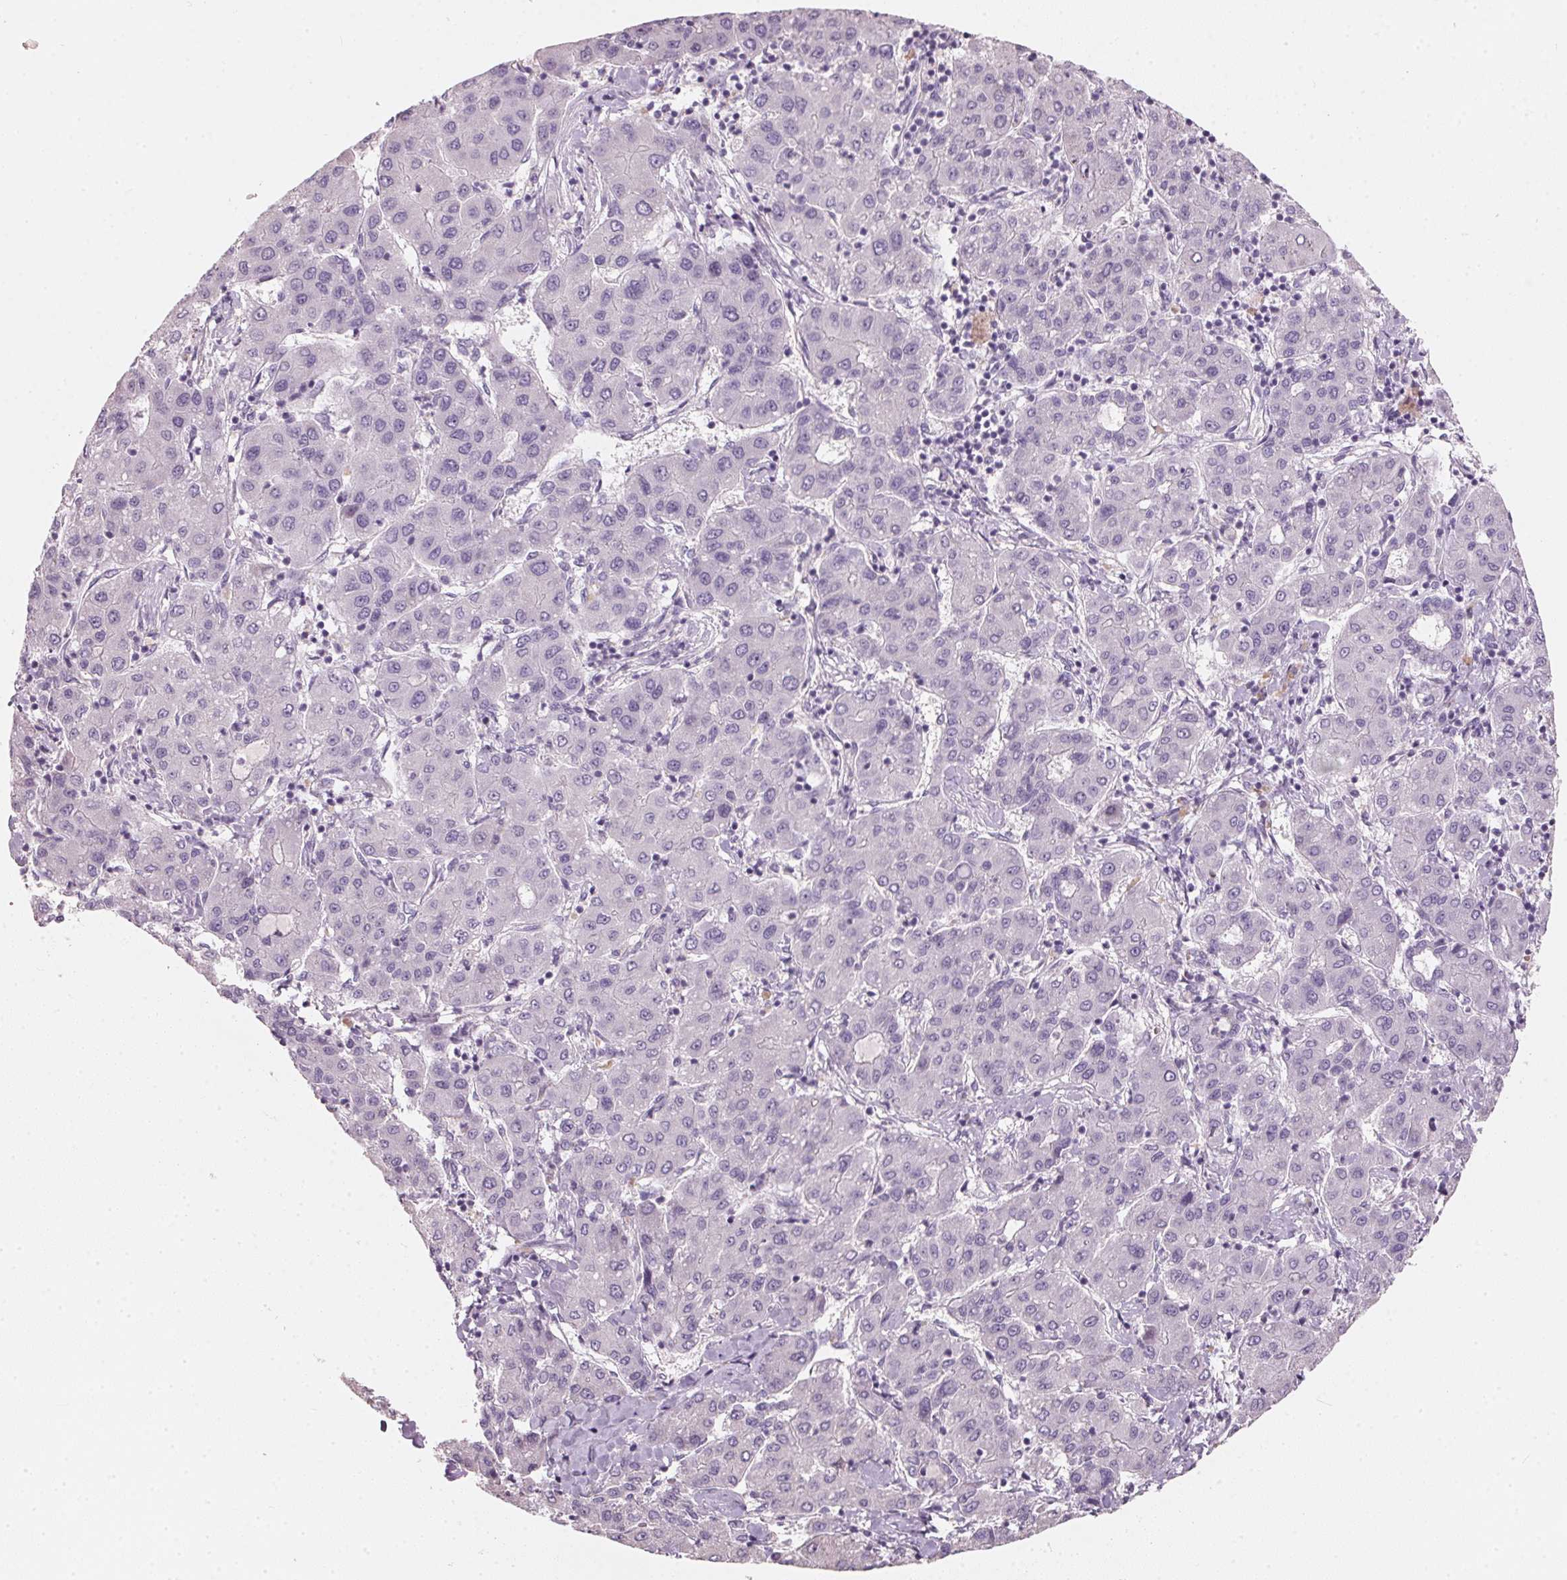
{"staining": {"intensity": "negative", "quantity": "none", "location": "none"}, "tissue": "liver cancer", "cell_type": "Tumor cells", "image_type": "cancer", "snomed": [{"axis": "morphology", "description": "Carcinoma, Hepatocellular, NOS"}, {"axis": "topography", "description": "Liver"}], "caption": "Tumor cells are negative for brown protein staining in liver hepatocellular carcinoma.", "gene": "HSD17B1", "patient": {"sex": "male", "age": 65}}